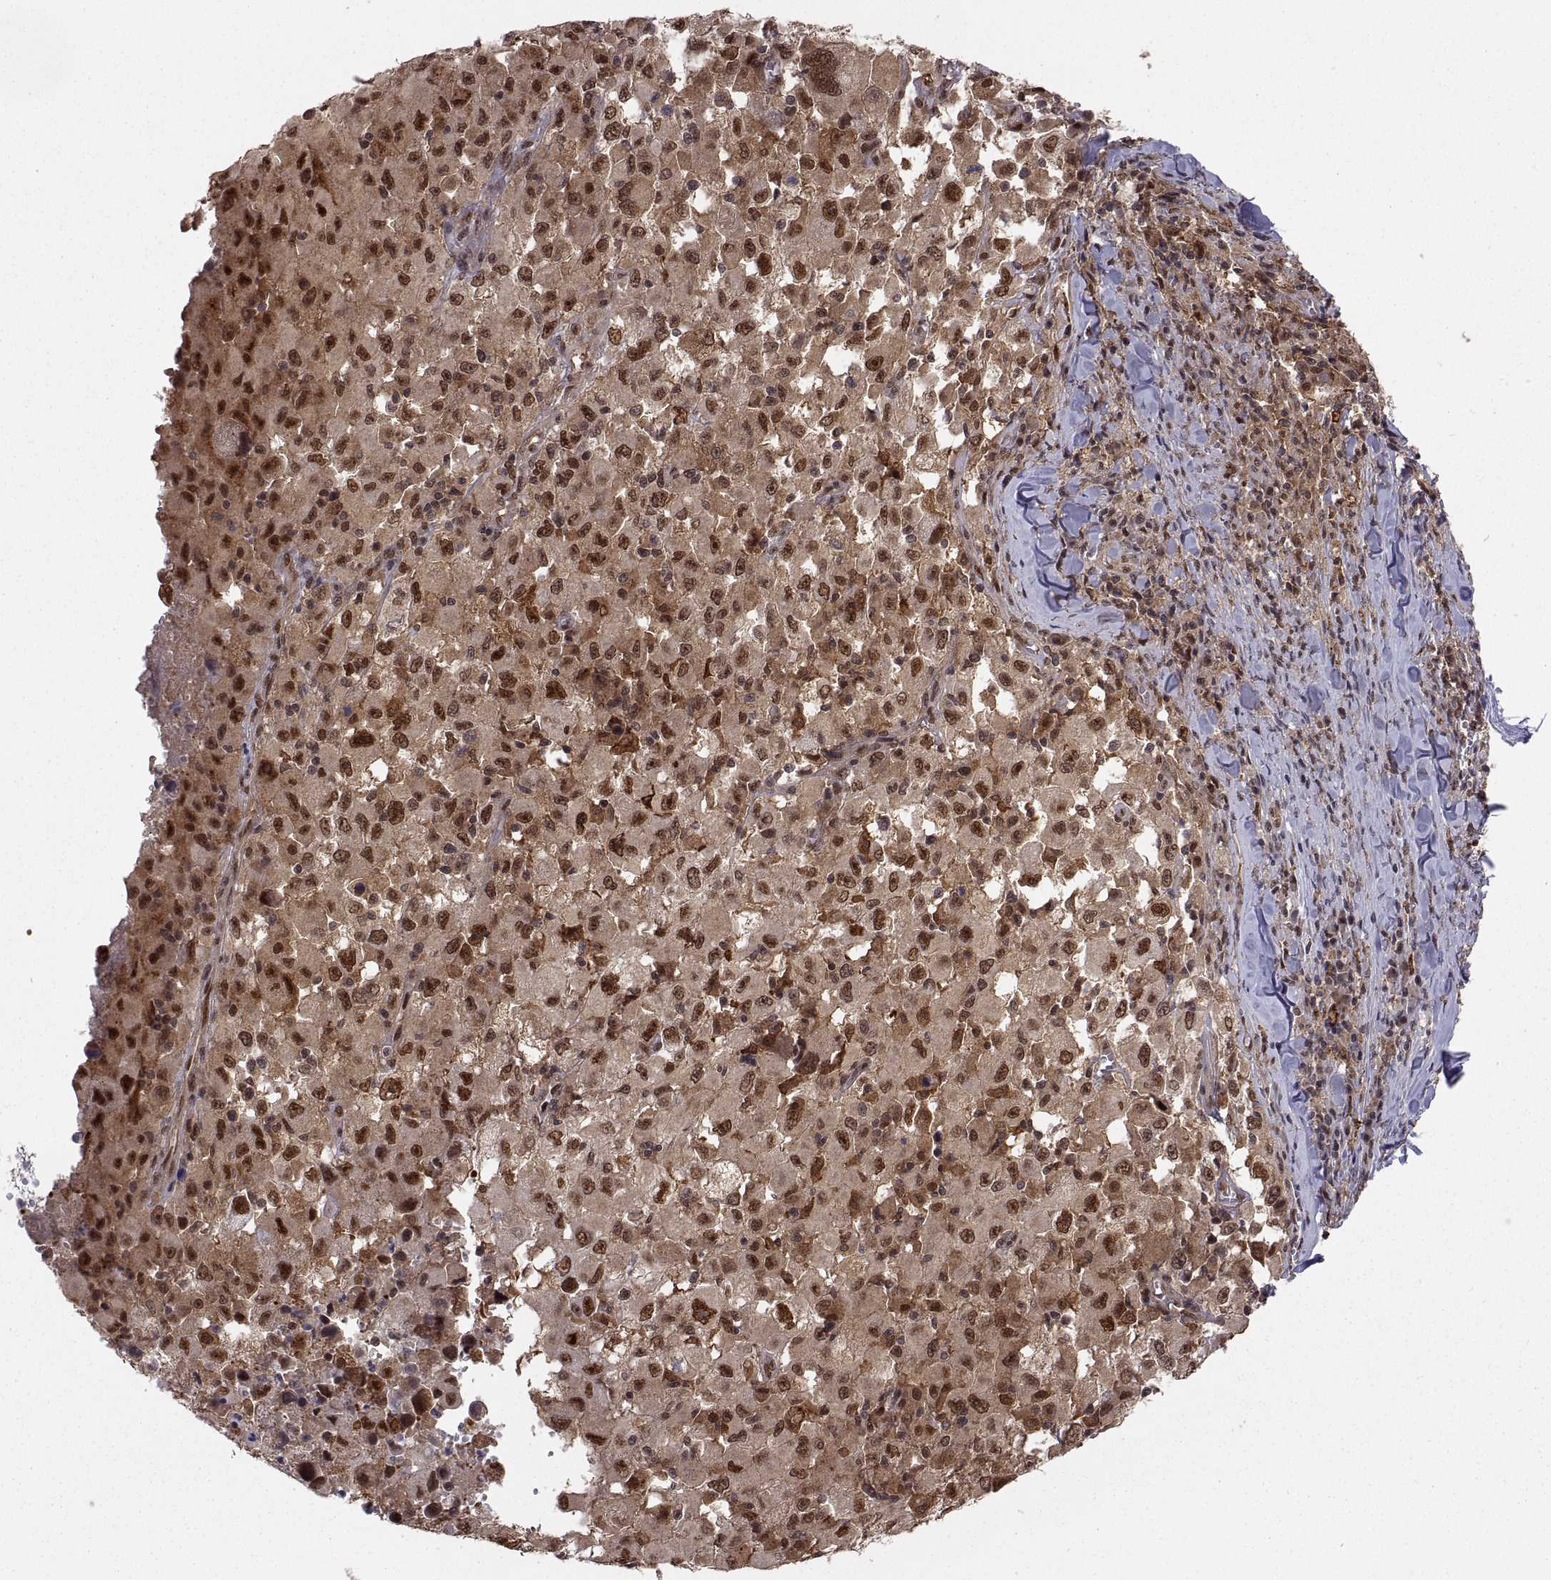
{"staining": {"intensity": "strong", "quantity": ">75%", "location": "cytoplasmic/membranous,nuclear"}, "tissue": "melanoma", "cell_type": "Tumor cells", "image_type": "cancer", "snomed": [{"axis": "morphology", "description": "Malignant melanoma, Metastatic site"}, {"axis": "topography", "description": "Soft tissue"}], "caption": "This histopathology image displays immunohistochemistry (IHC) staining of human malignant melanoma (metastatic site), with high strong cytoplasmic/membranous and nuclear staining in about >75% of tumor cells.", "gene": "PSMC2", "patient": {"sex": "male", "age": 50}}